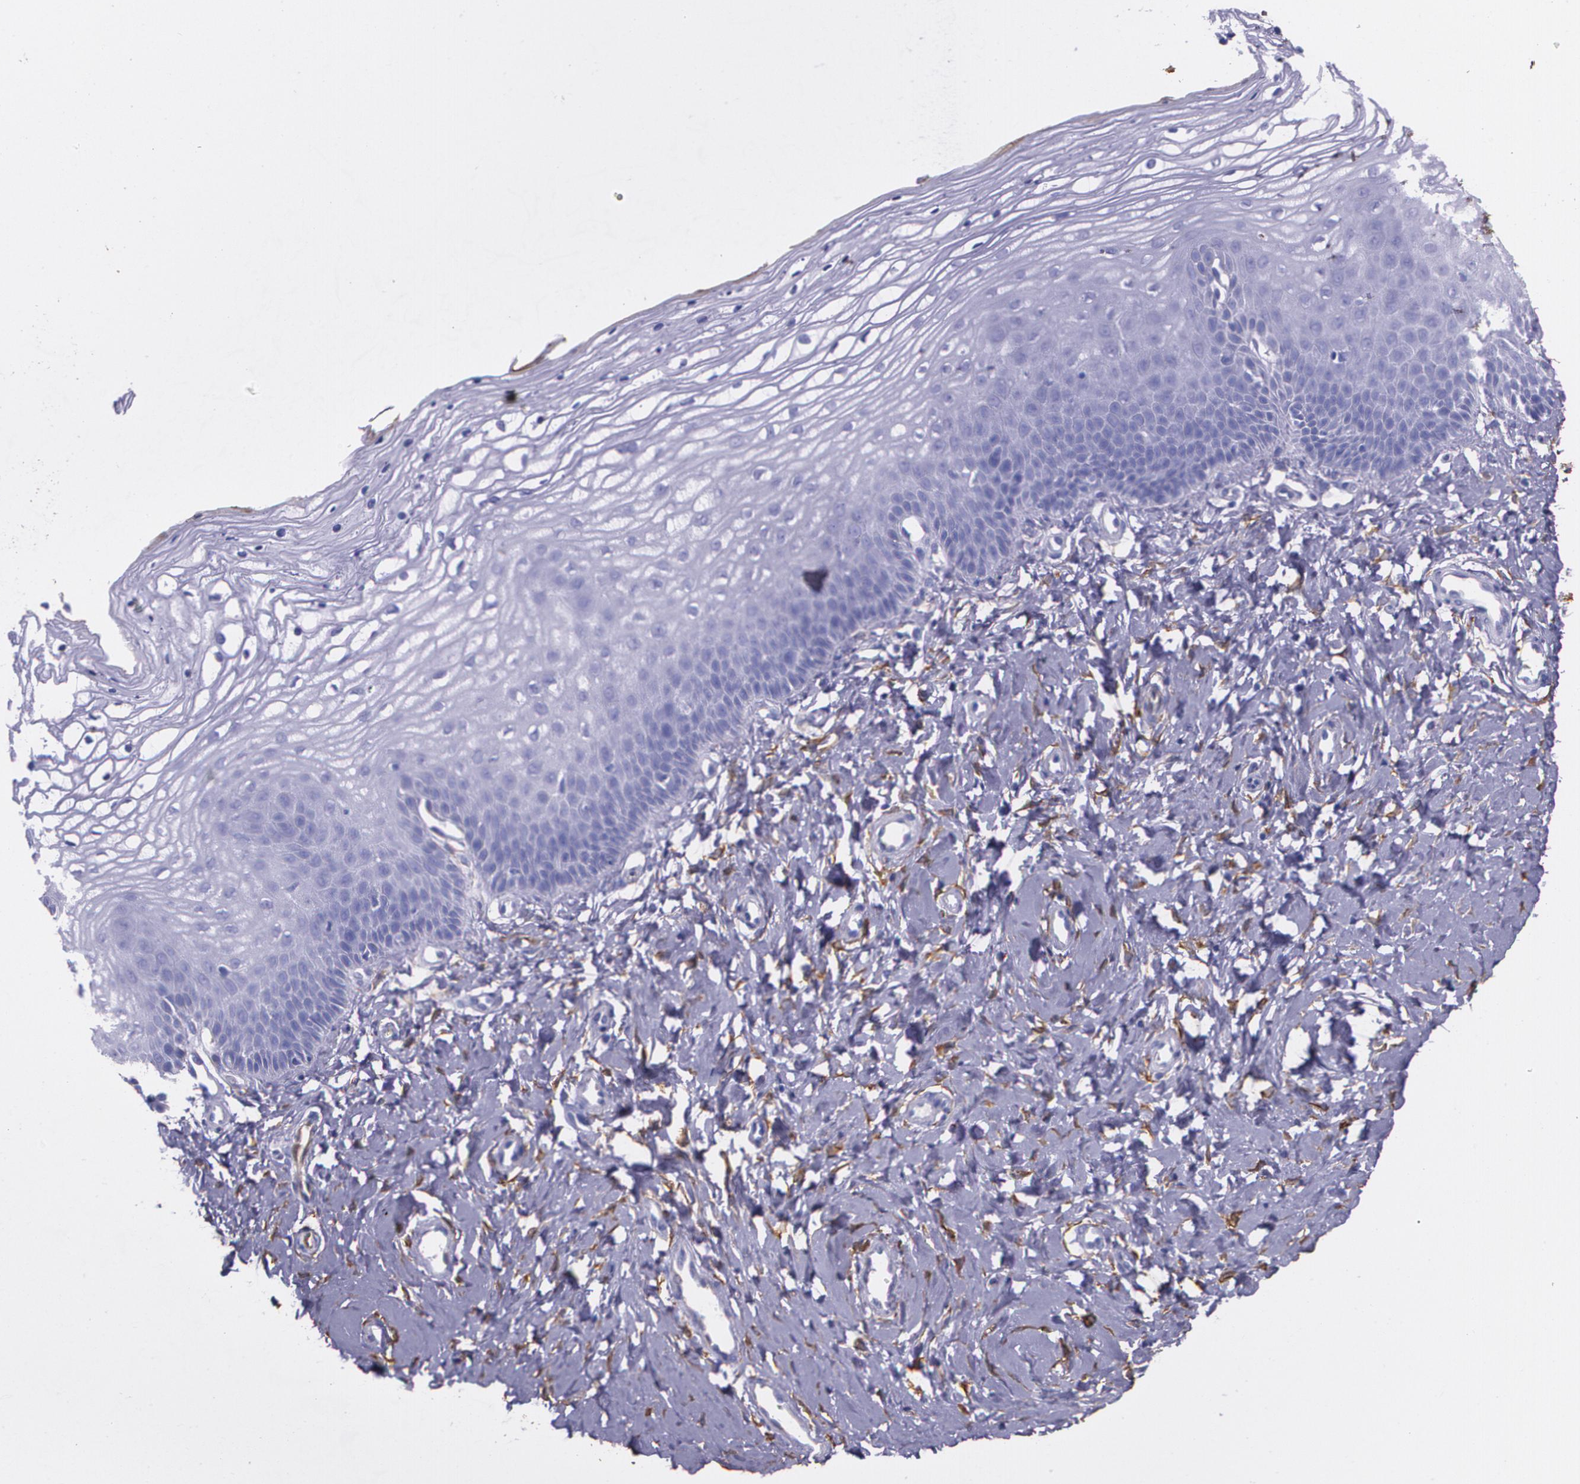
{"staining": {"intensity": "negative", "quantity": "none", "location": "none"}, "tissue": "vagina", "cell_type": "Squamous epithelial cells", "image_type": "normal", "snomed": [{"axis": "morphology", "description": "Normal tissue, NOS"}, {"axis": "topography", "description": "Vagina"}], "caption": "IHC histopathology image of unremarkable human vagina stained for a protein (brown), which displays no expression in squamous epithelial cells.", "gene": "MMP2", "patient": {"sex": "female", "age": 68}}